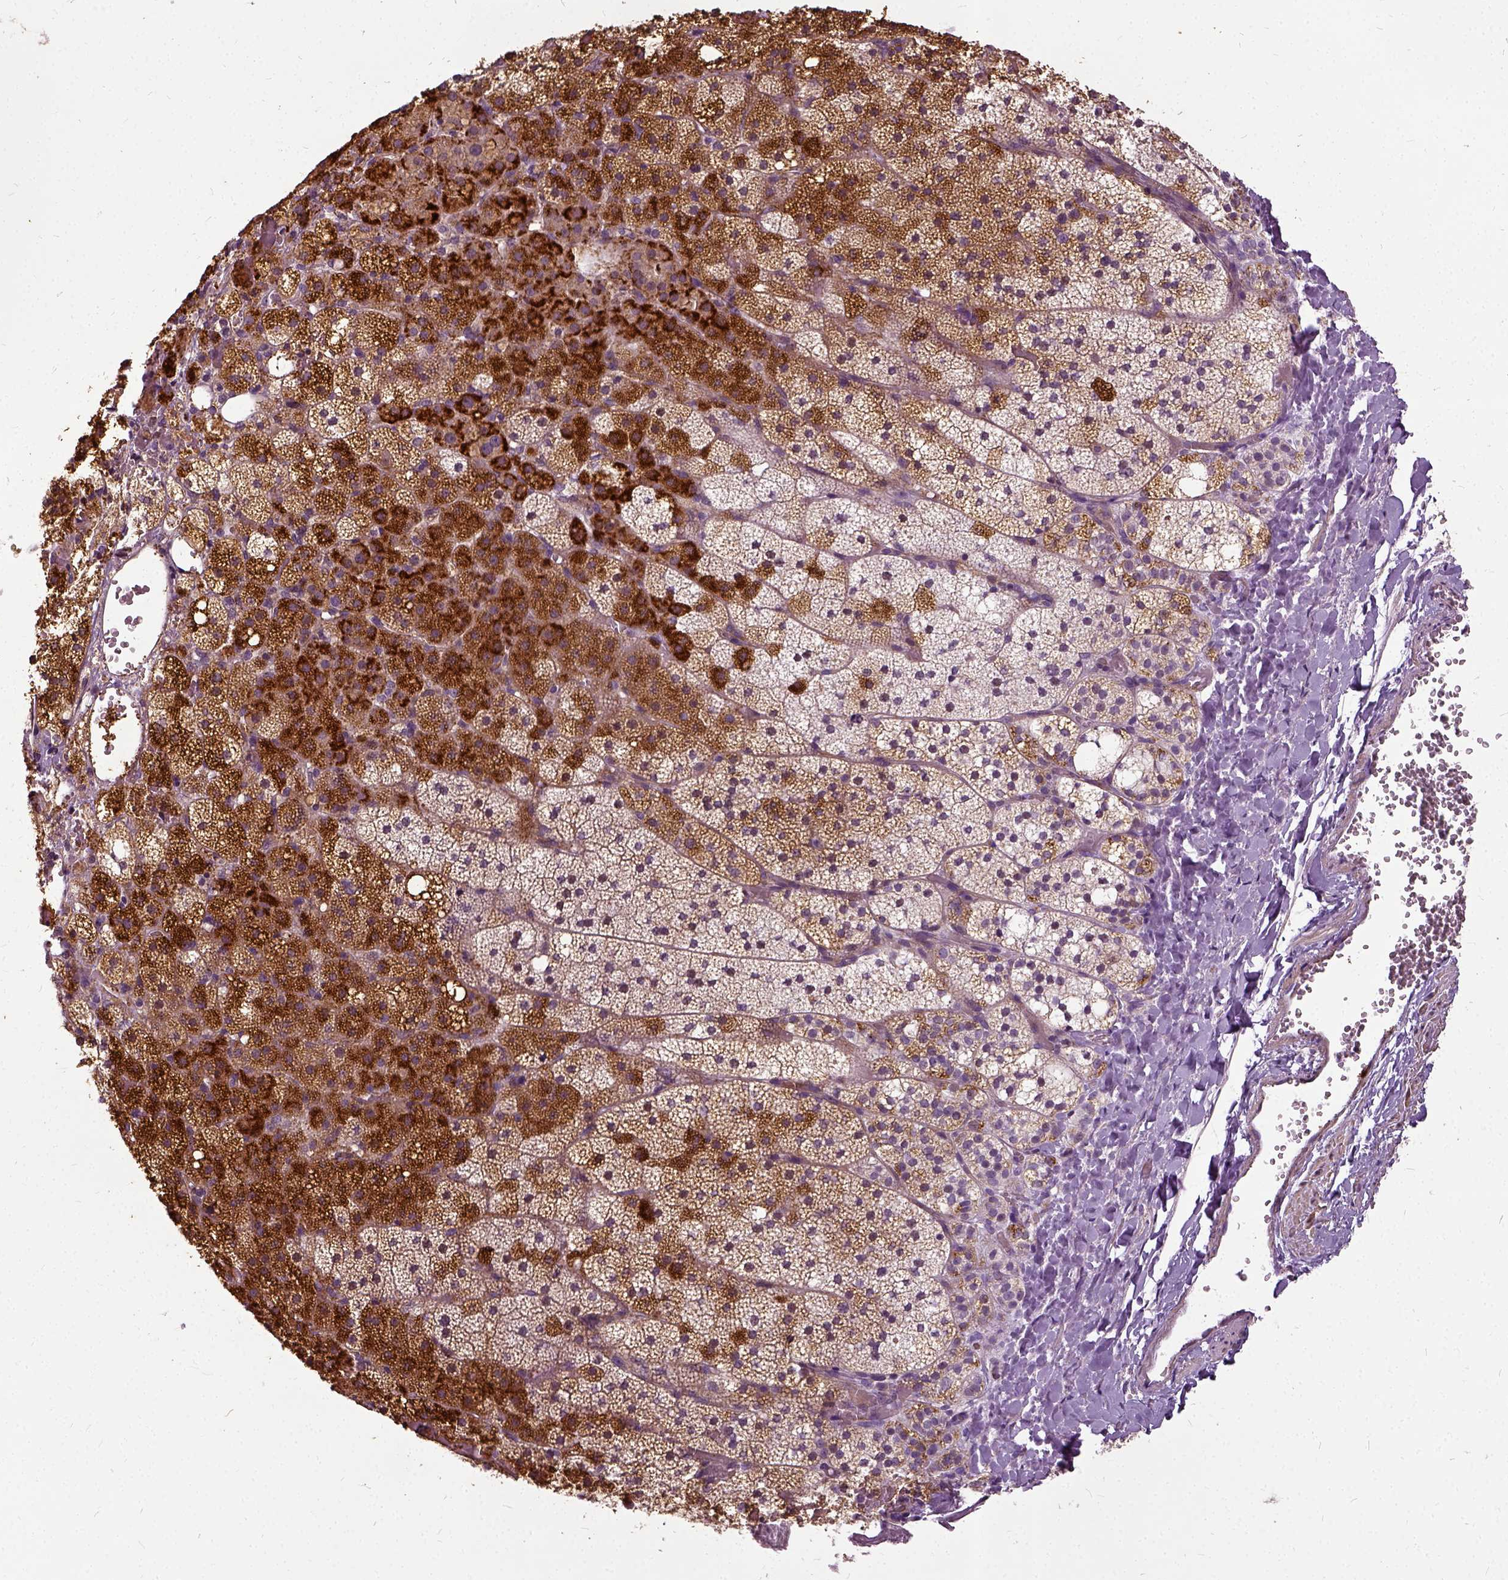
{"staining": {"intensity": "strong", "quantity": "25%-75%", "location": "cytoplasmic/membranous"}, "tissue": "adrenal gland", "cell_type": "Glandular cells", "image_type": "normal", "snomed": [{"axis": "morphology", "description": "Normal tissue, NOS"}, {"axis": "topography", "description": "Adrenal gland"}], "caption": "An IHC histopathology image of normal tissue is shown. Protein staining in brown labels strong cytoplasmic/membranous positivity in adrenal gland within glandular cells.", "gene": "ILRUN", "patient": {"sex": "male", "age": 53}}